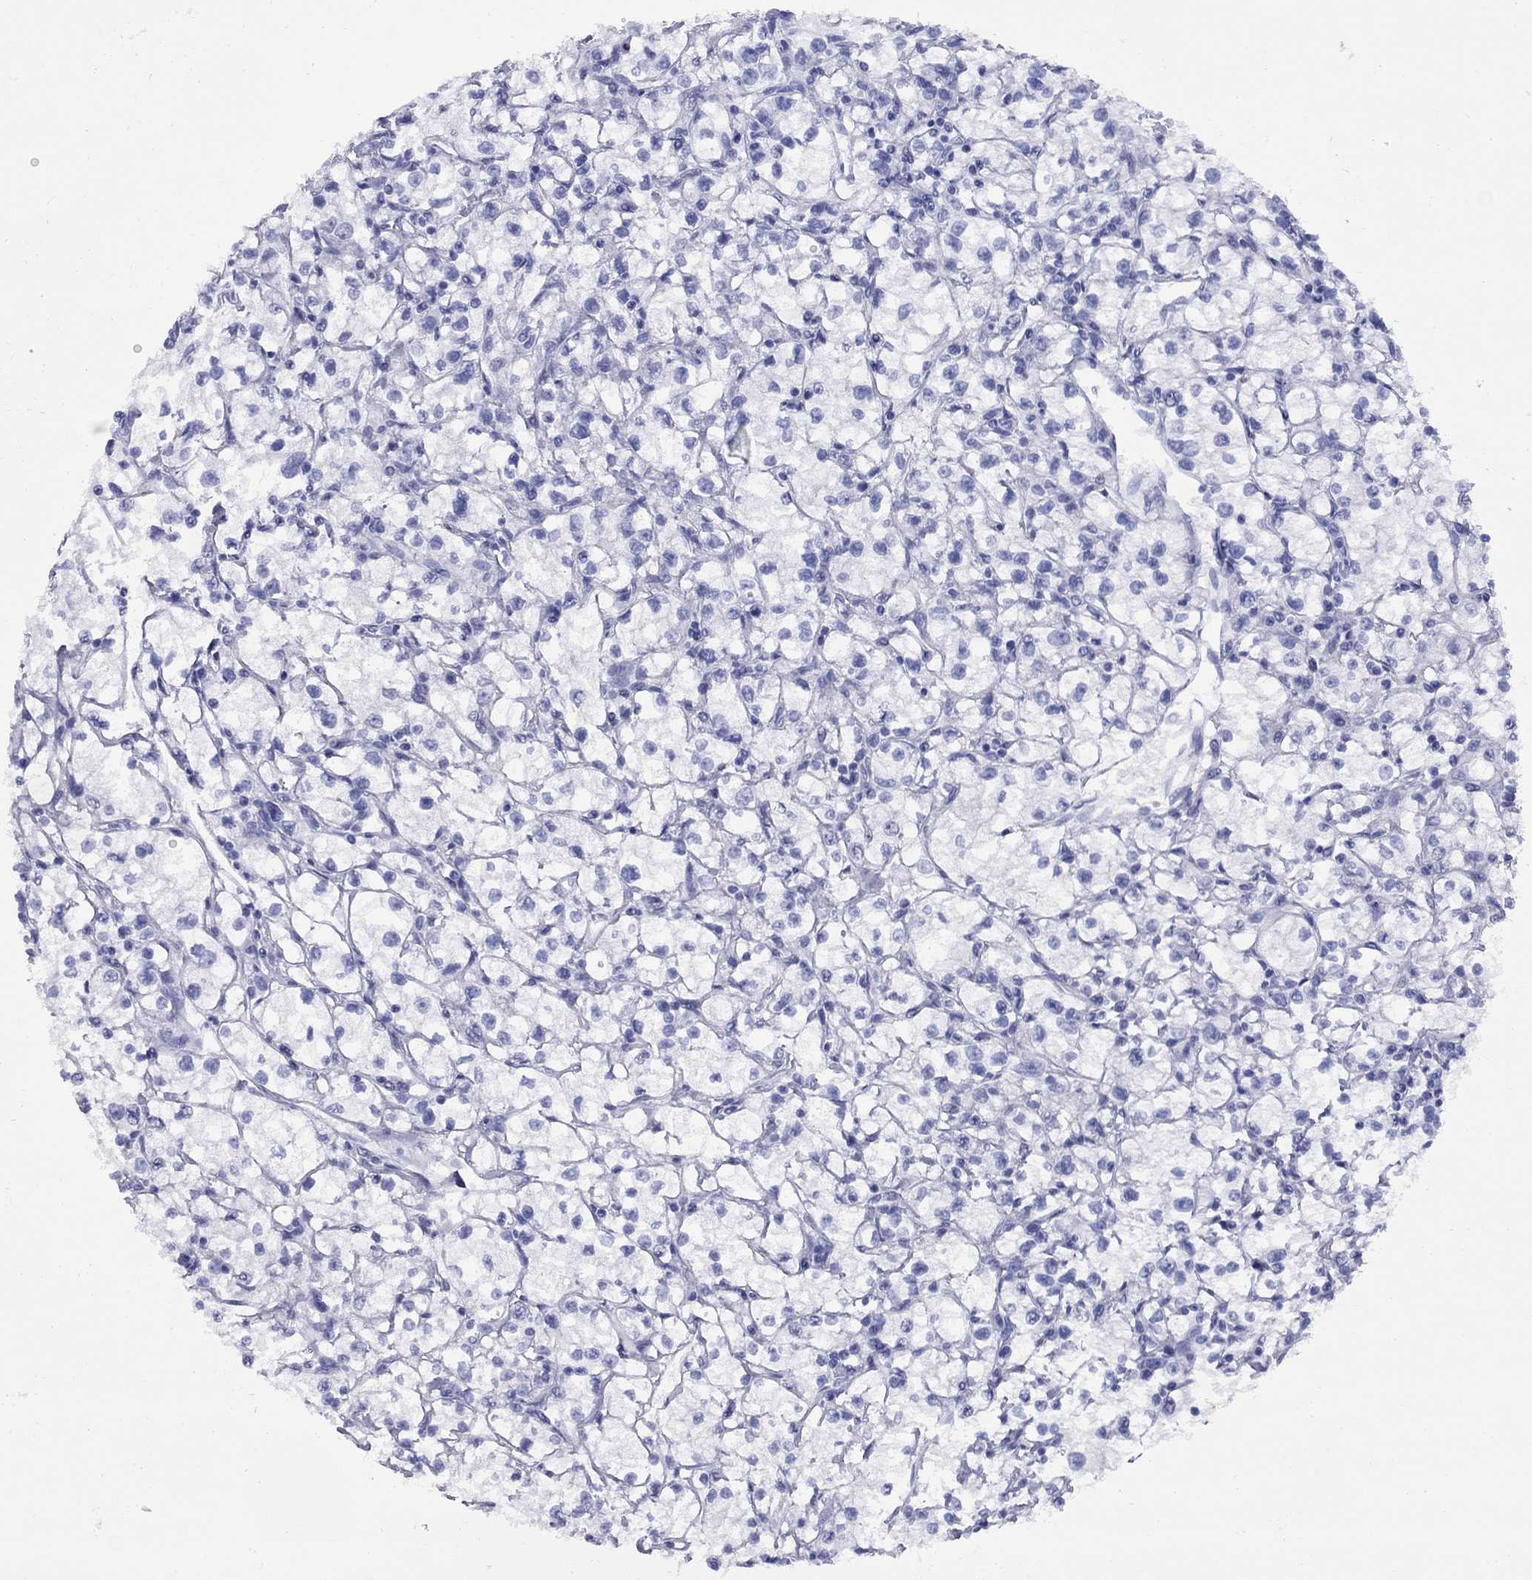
{"staining": {"intensity": "negative", "quantity": "none", "location": "none"}, "tissue": "renal cancer", "cell_type": "Tumor cells", "image_type": "cancer", "snomed": [{"axis": "morphology", "description": "Adenocarcinoma, NOS"}, {"axis": "topography", "description": "Kidney"}], "caption": "Renal cancer (adenocarcinoma) was stained to show a protein in brown. There is no significant staining in tumor cells.", "gene": "ROM1", "patient": {"sex": "male", "age": 67}}